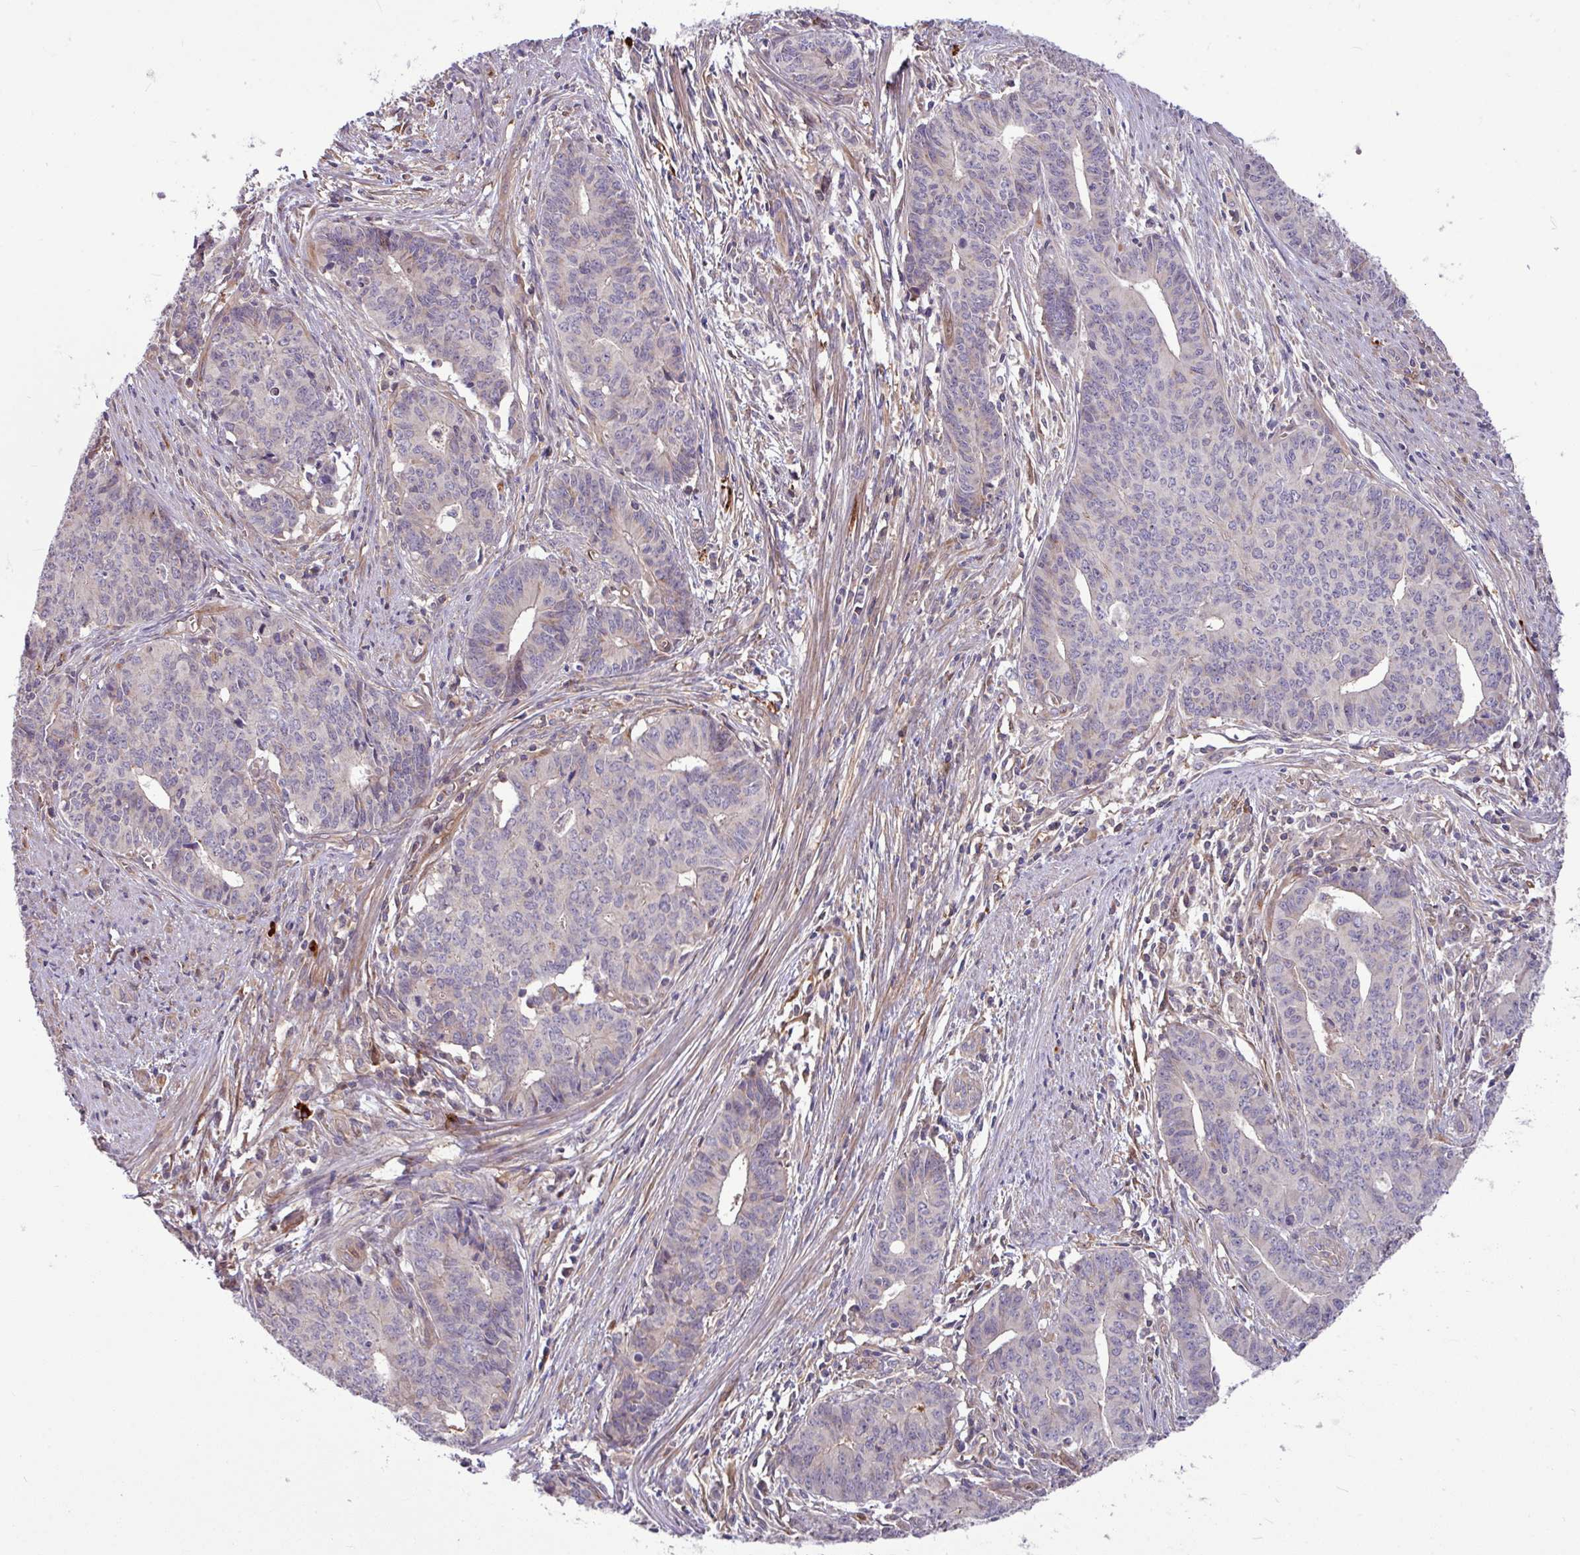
{"staining": {"intensity": "negative", "quantity": "none", "location": "none"}, "tissue": "endometrial cancer", "cell_type": "Tumor cells", "image_type": "cancer", "snomed": [{"axis": "morphology", "description": "Adenocarcinoma, NOS"}, {"axis": "topography", "description": "Endometrium"}], "caption": "Endometrial cancer was stained to show a protein in brown. There is no significant expression in tumor cells.", "gene": "B4GALNT4", "patient": {"sex": "female", "age": 59}}